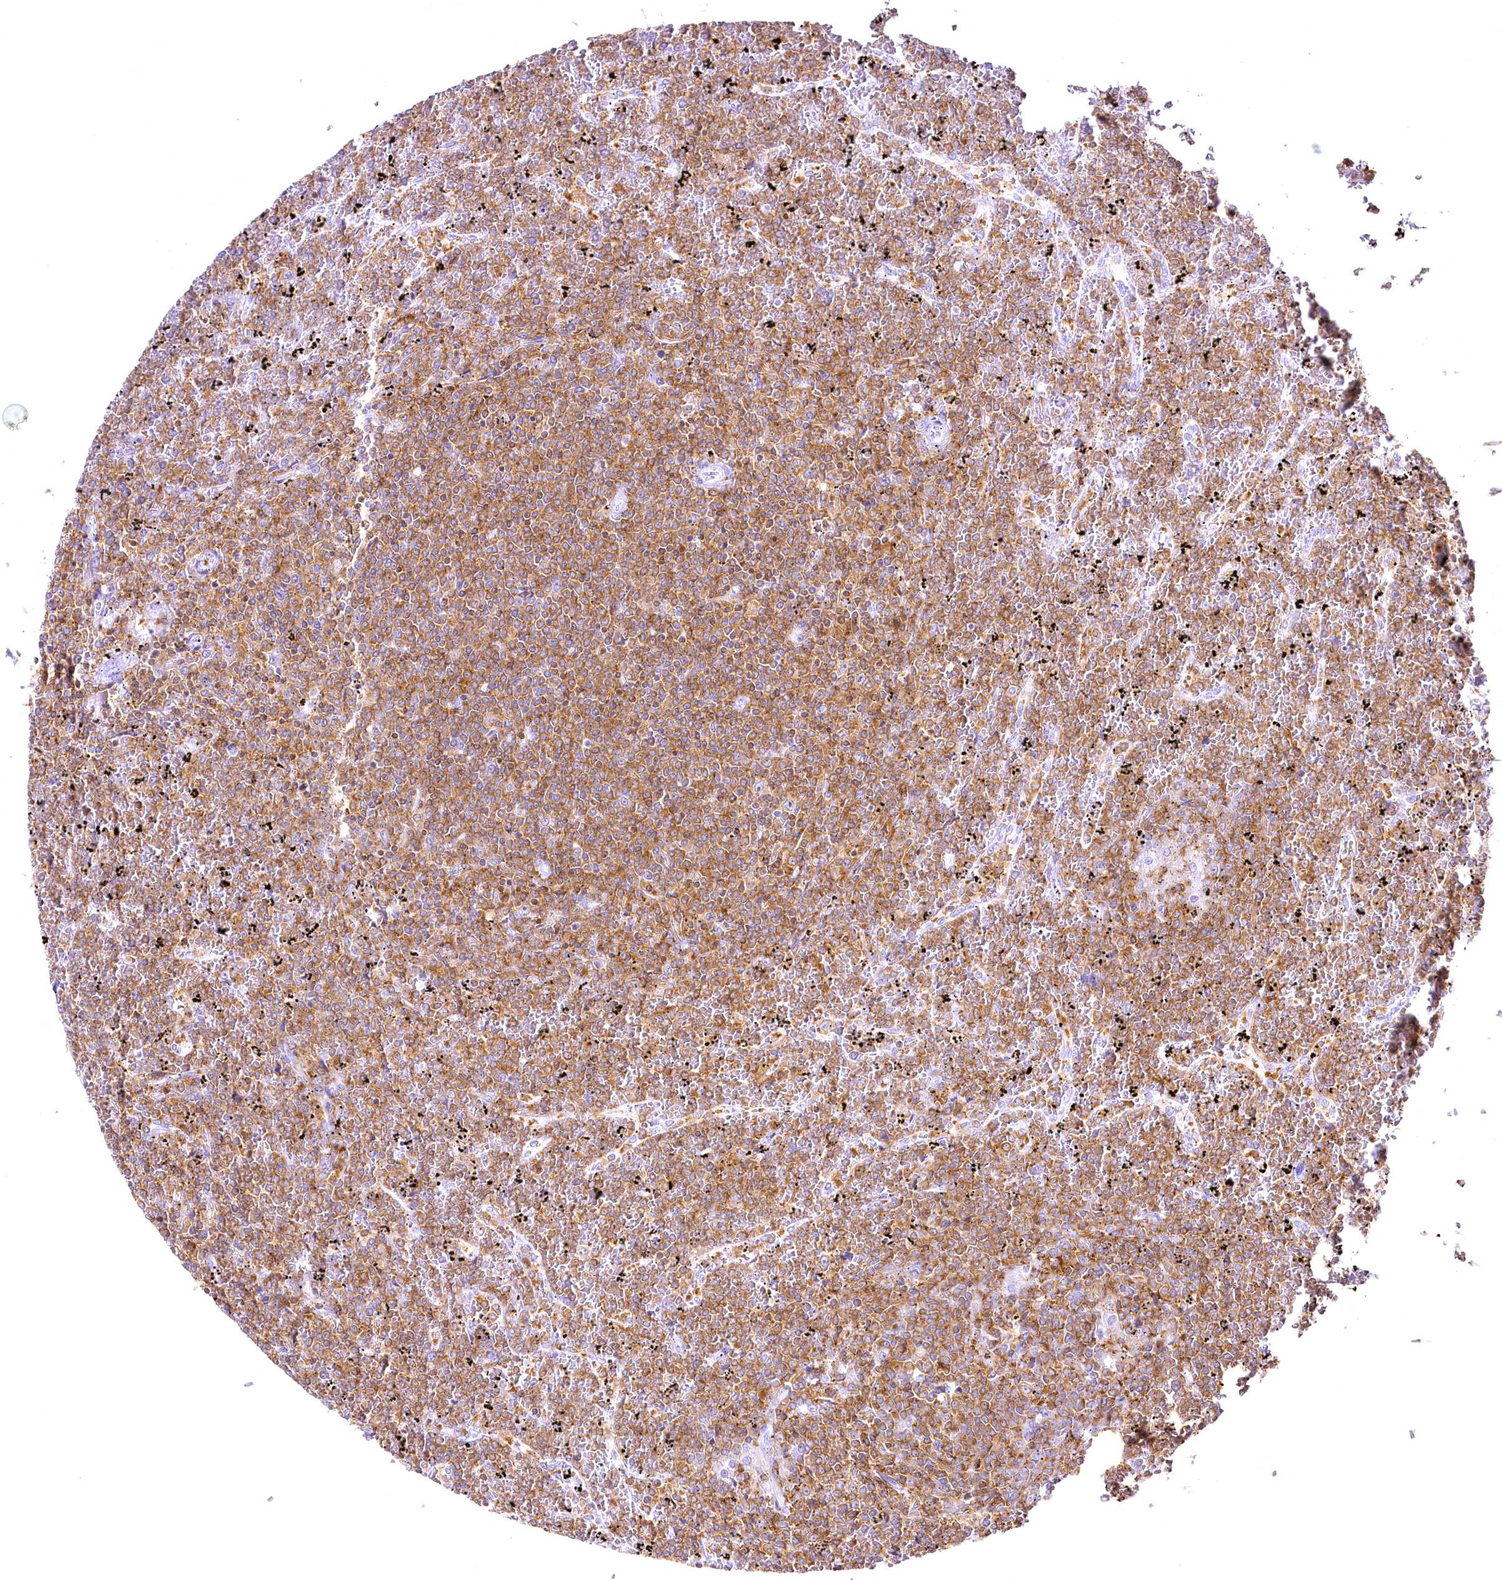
{"staining": {"intensity": "moderate", "quantity": ">75%", "location": "cytoplasmic/membranous"}, "tissue": "lymphoma", "cell_type": "Tumor cells", "image_type": "cancer", "snomed": [{"axis": "morphology", "description": "Malignant lymphoma, non-Hodgkin's type, Low grade"}, {"axis": "topography", "description": "Spleen"}], "caption": "Immunohistochemical staining of human malignant lymphoma, non-Hodgkin's type (low-grade) exhibits medium levels of moderate cytoplasmic/membranous expression in about >75% of tumor cells.", "gene": "DOCK2", "patient": {"sex": "female", "age": 19}}